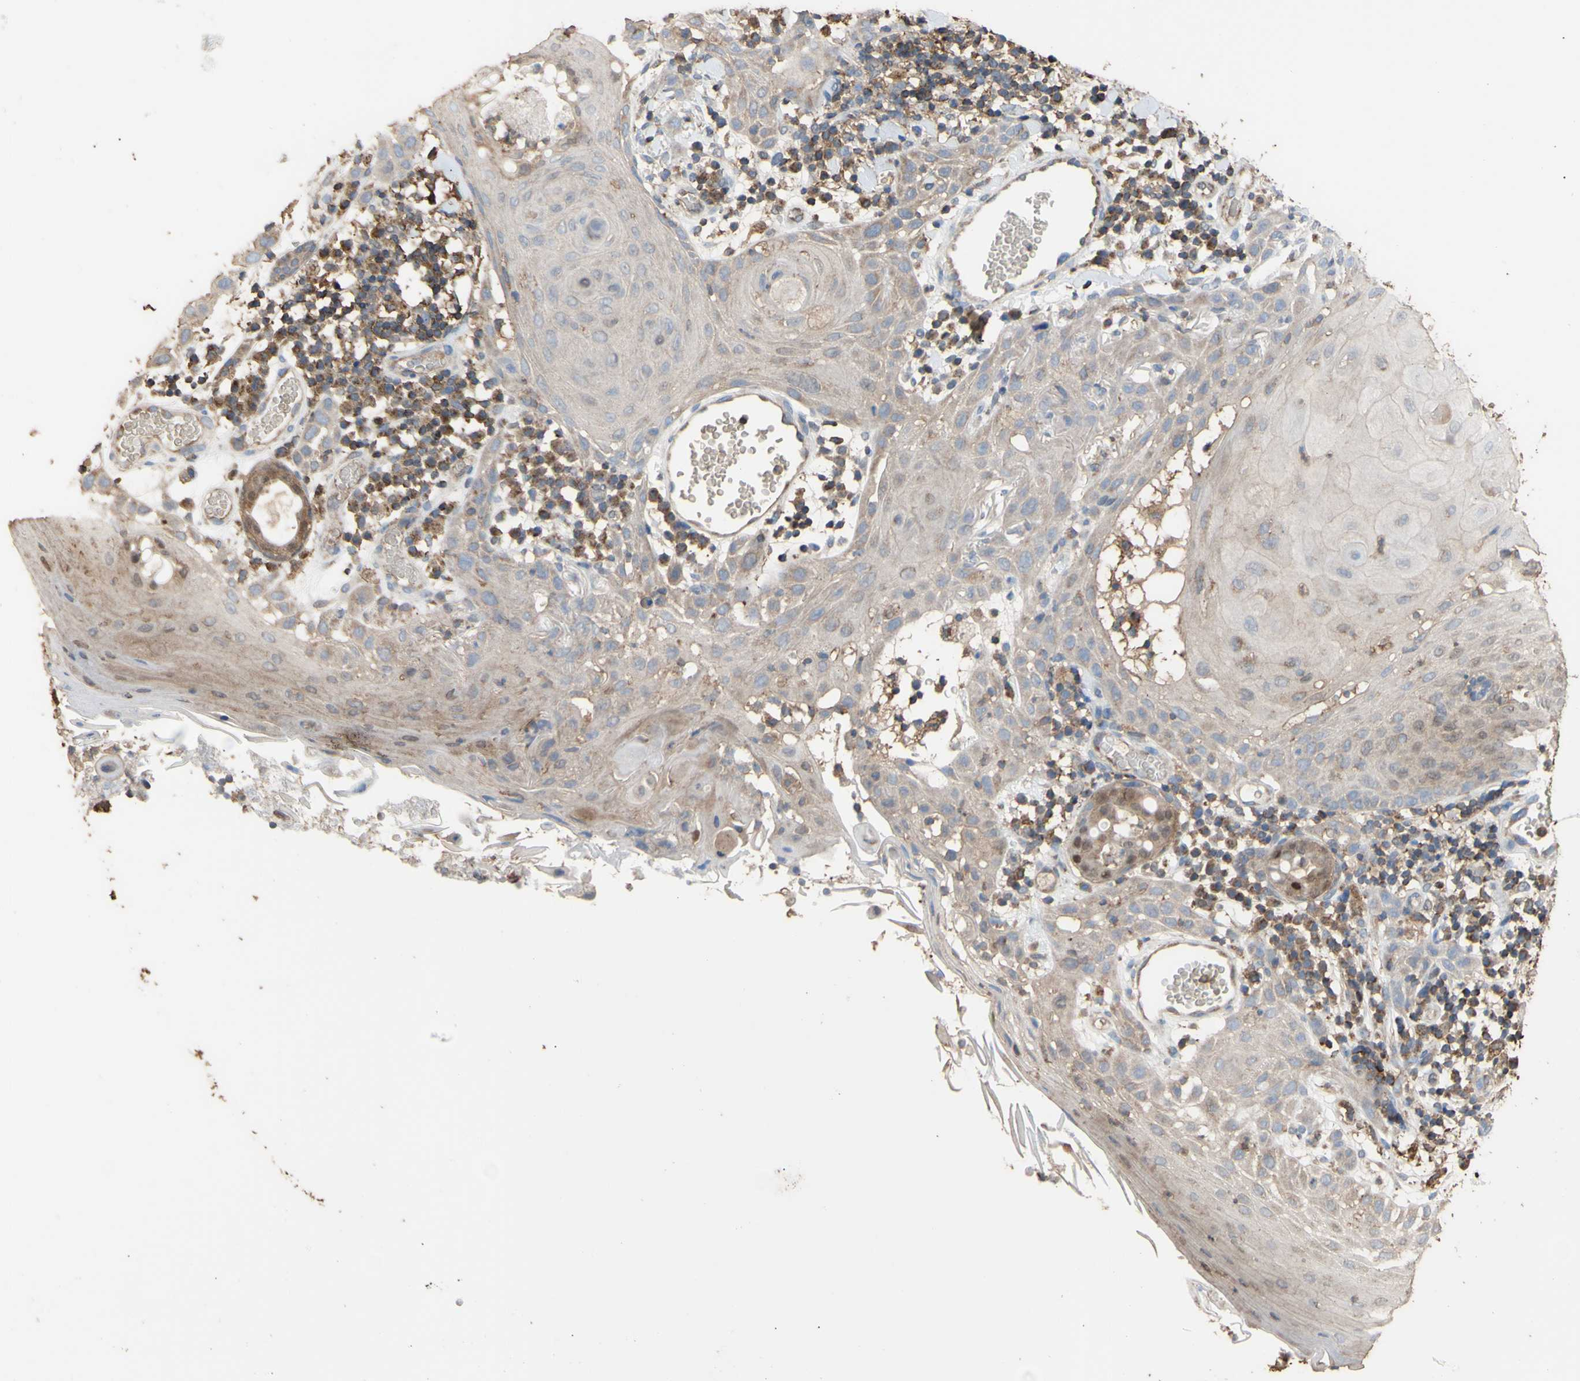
{"staining": {"intensity": "weak", "quantity": ">75%", "location": "cytoplasmic/membranous"}, "tissue": "skin cancer", "cell_type": "Tumor cells", "image_type": "cancer", "snomed": [{"axis": "morphology", "description": "Squamous cell carcinoma, NOS"}, {"axis": "topography", "description": "Skin"}], "caption": "Weak cytoplasmic/membranous staining is appreciated in approximately >75% of tumor cells in squamous cell carcinoma (skin).", "gene": "ALDH9A1", "patient": {"sex": "male", "age": 24}}